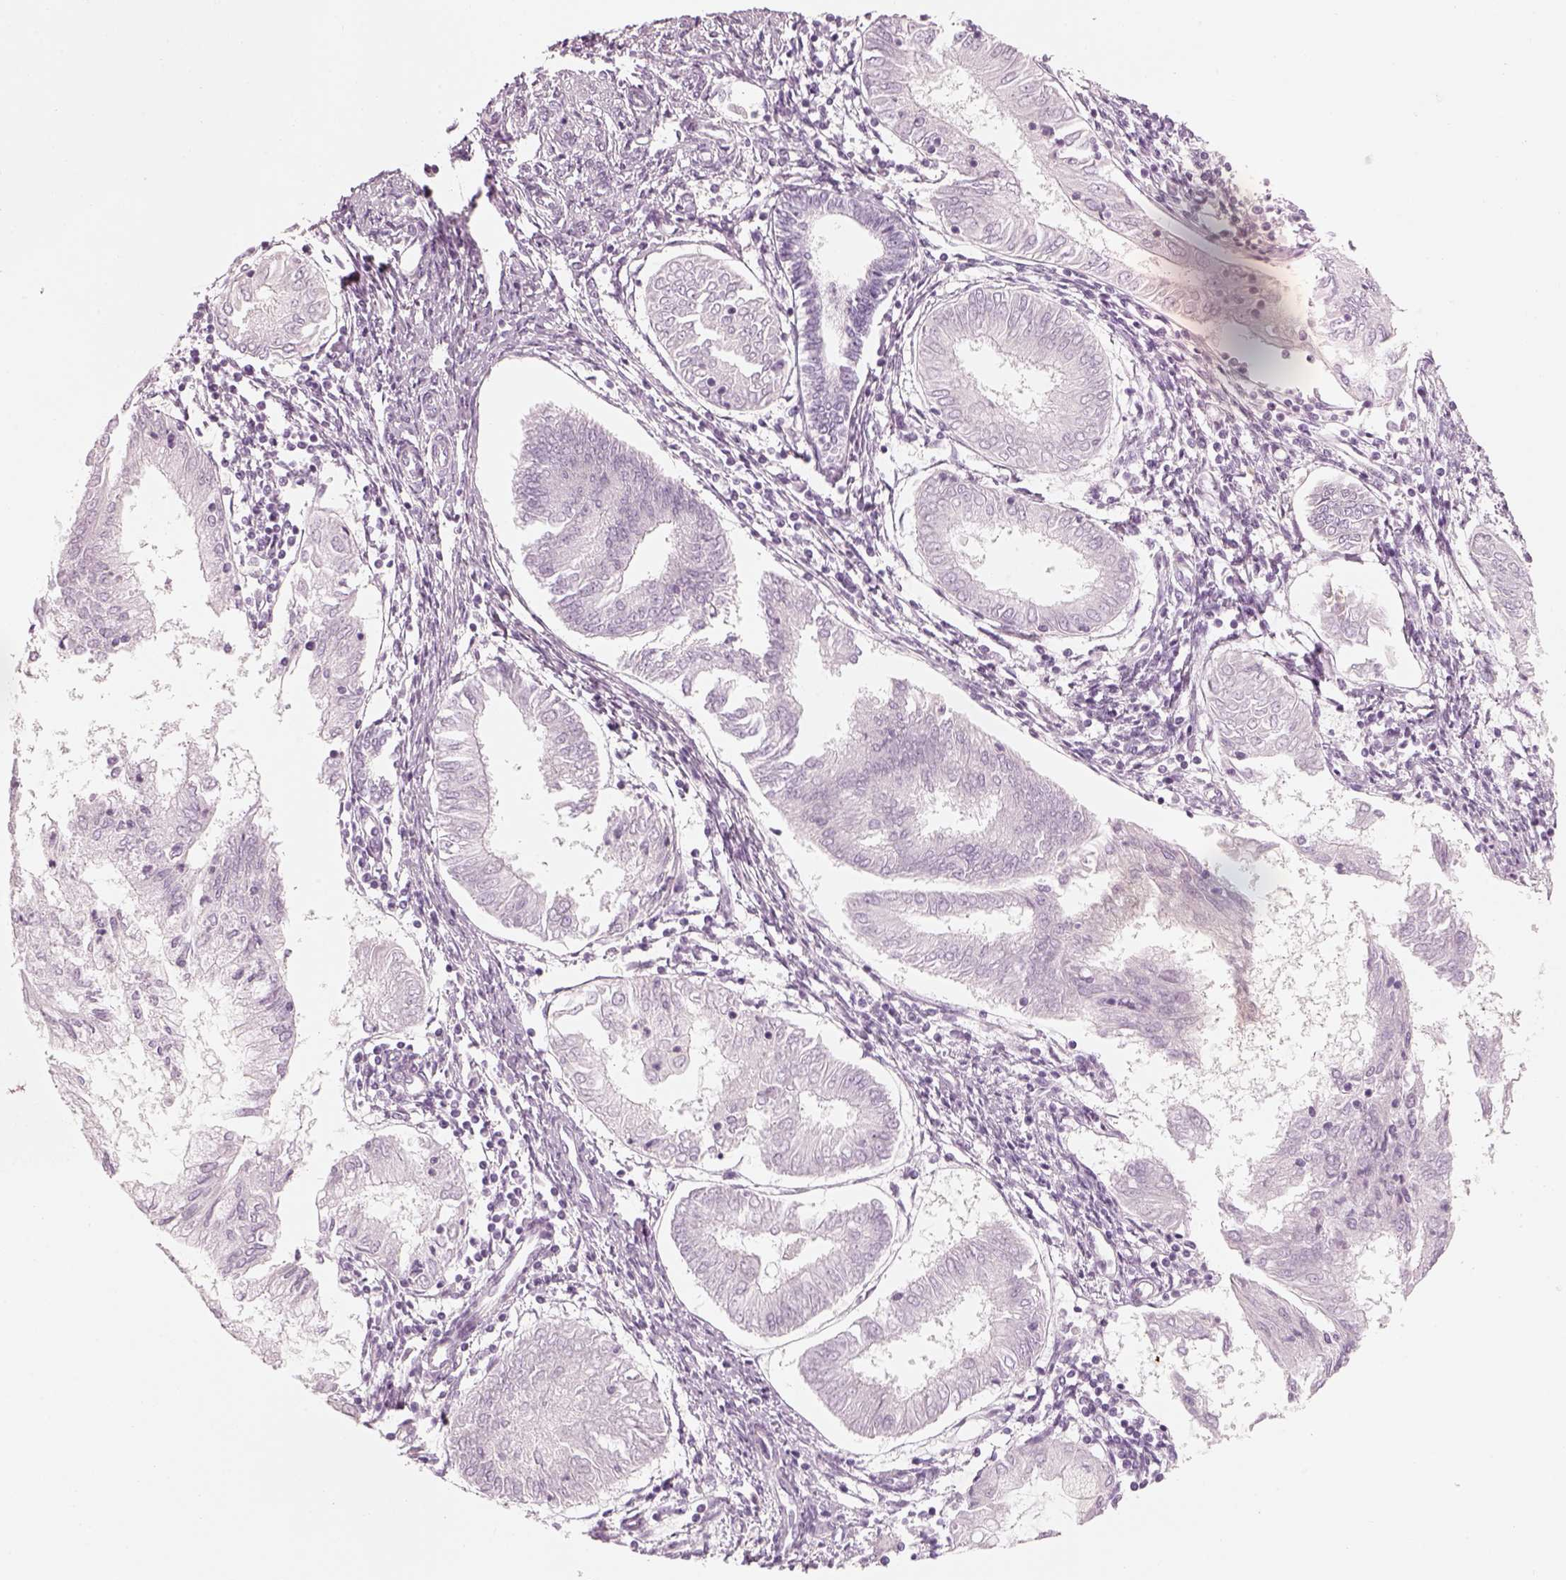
{"staining": {"intensity": "negative", "quantity": "none", "location": "none"}, "tissue": "endometrial cancer", "cell_type": "Tumor cells", "image_type": "cancer", "snomed": [{"axis": "morphology", "description": "Adenocarcinoma, NOS"}, {"axis": "topography", "description": "Endometrium"}], "caption": "Tumor cells are negative for protein expression in human endometrial adenocarcinoma.", "gene": "GAS2L2", "patient": {"sex": "female", "age": 68}}